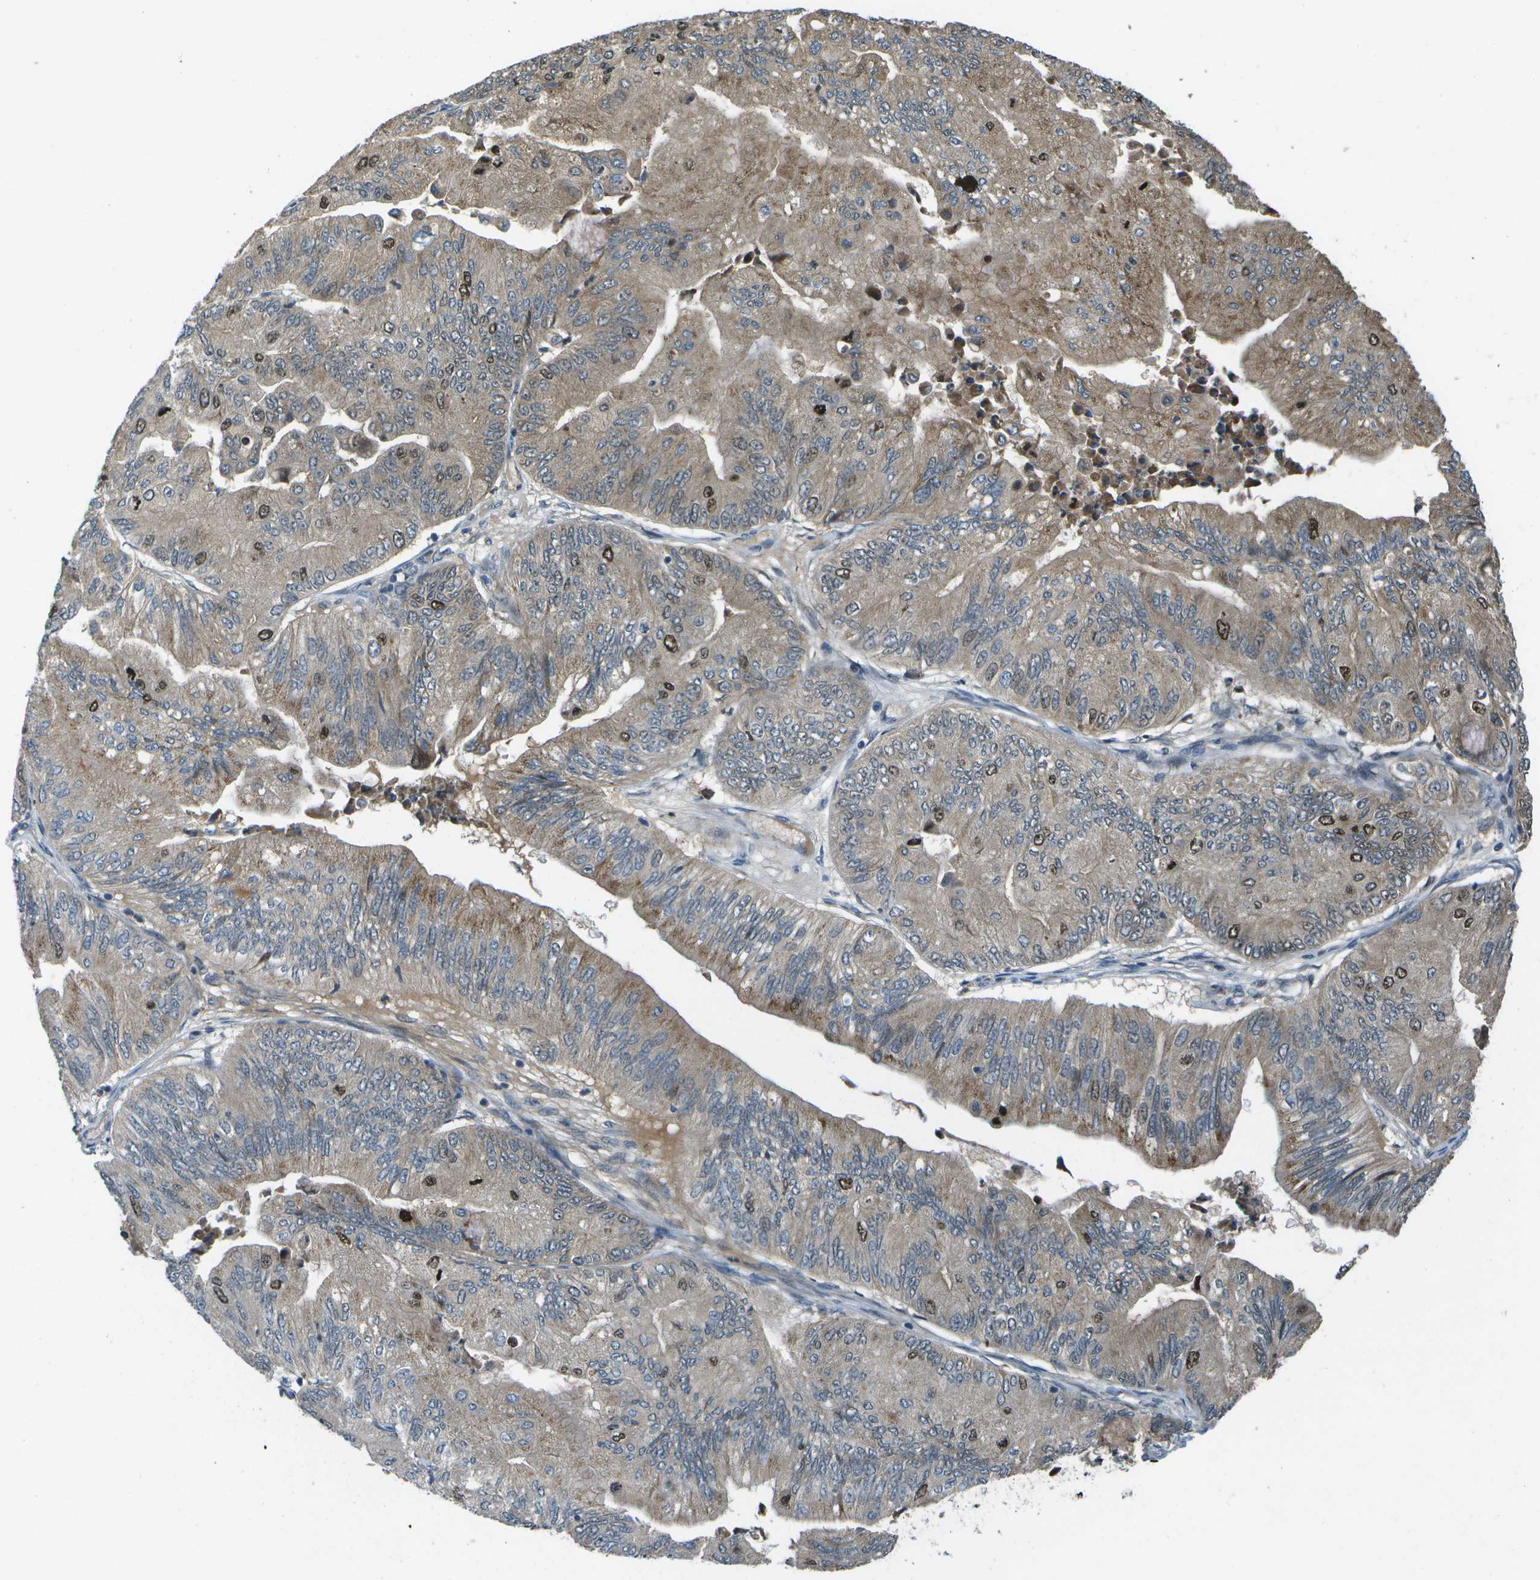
{"staining": {"intensity": "moderate", "quantity": "<25%", "location": "cytoplasmic/membranous,nuclear"}, "tissue": "ovarian cancer", "cell_type": "Tumor cells", "image_type": "cancer", "snomed": [{"axis": "morphology", "description": "Cystadenocarcinoma, mucinous, NOS"}, {"axis": "topography", "description": "Ovary"}], "caption": "Protein expression analysis of human ovarian cancer (mucinous cystadenocarcinoma) reveals moderate cytoplasmic/membranous and nuclear expression in about <25% of tumor cells.", "gene": "GANC", "patient": {"sex": "female", "age": 61}}